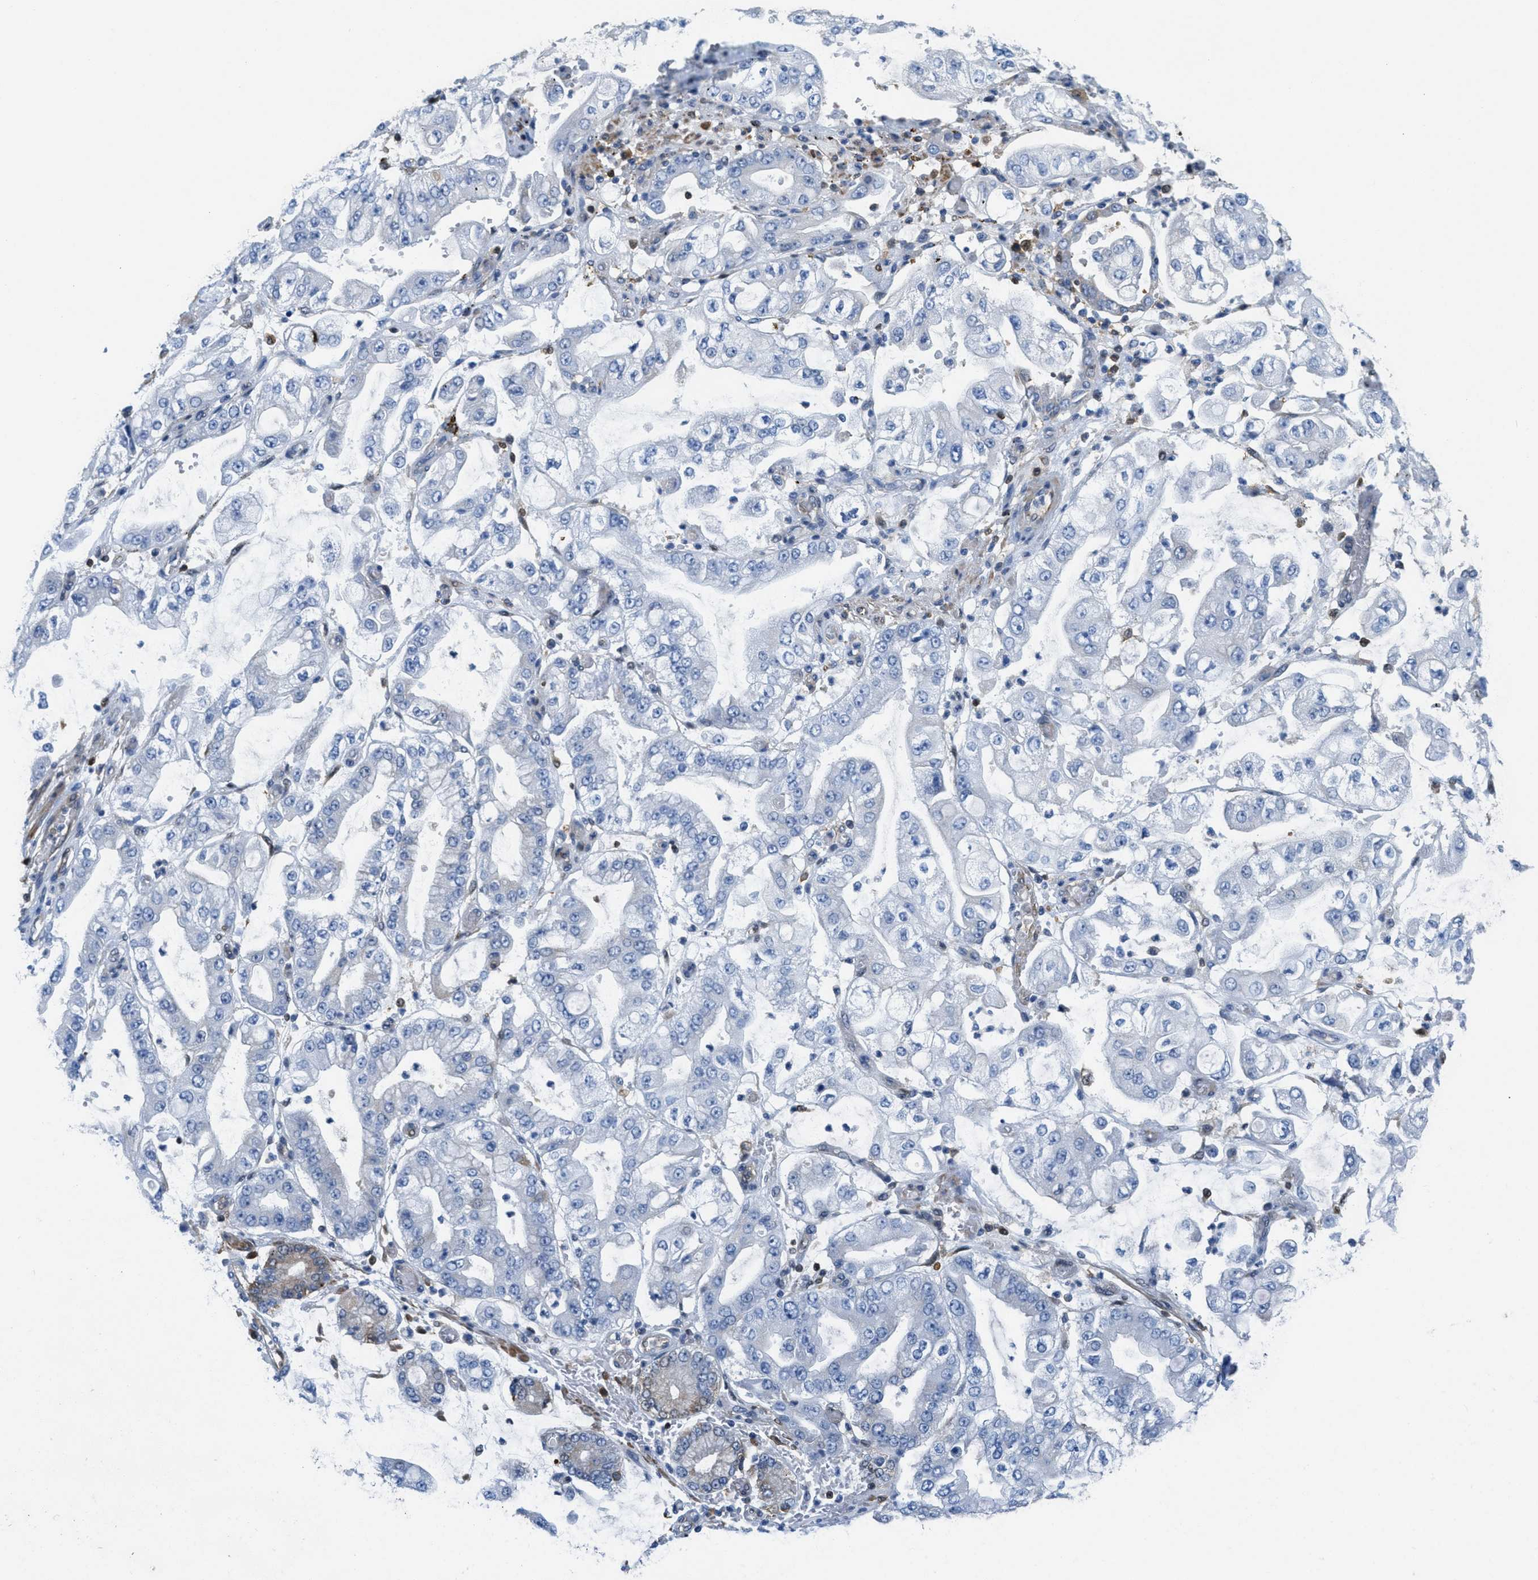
{"staining": {"intensity": "weak", "quantity": "<25%", "location": "cytoplasmic/membranous"}, "tissue": "stomach cancer", "cell_type": "Tumor cells", "image_type": "cancer", "snomed": [{"axis": "morphology", "description": "Adenocarcinoma, NOS"}, {"axis": "topography", "description": "Stomach"}], "caption": "An immunohistochemistry (IHC) photomicrograph of stomach cancer (adenocarcinoma) is shown. There is no staining in tumor cells of stomach cancer (adenocarcinoma).", "gene": "PIP5K1C", "patient": {"sex": "male", "age": 76}}